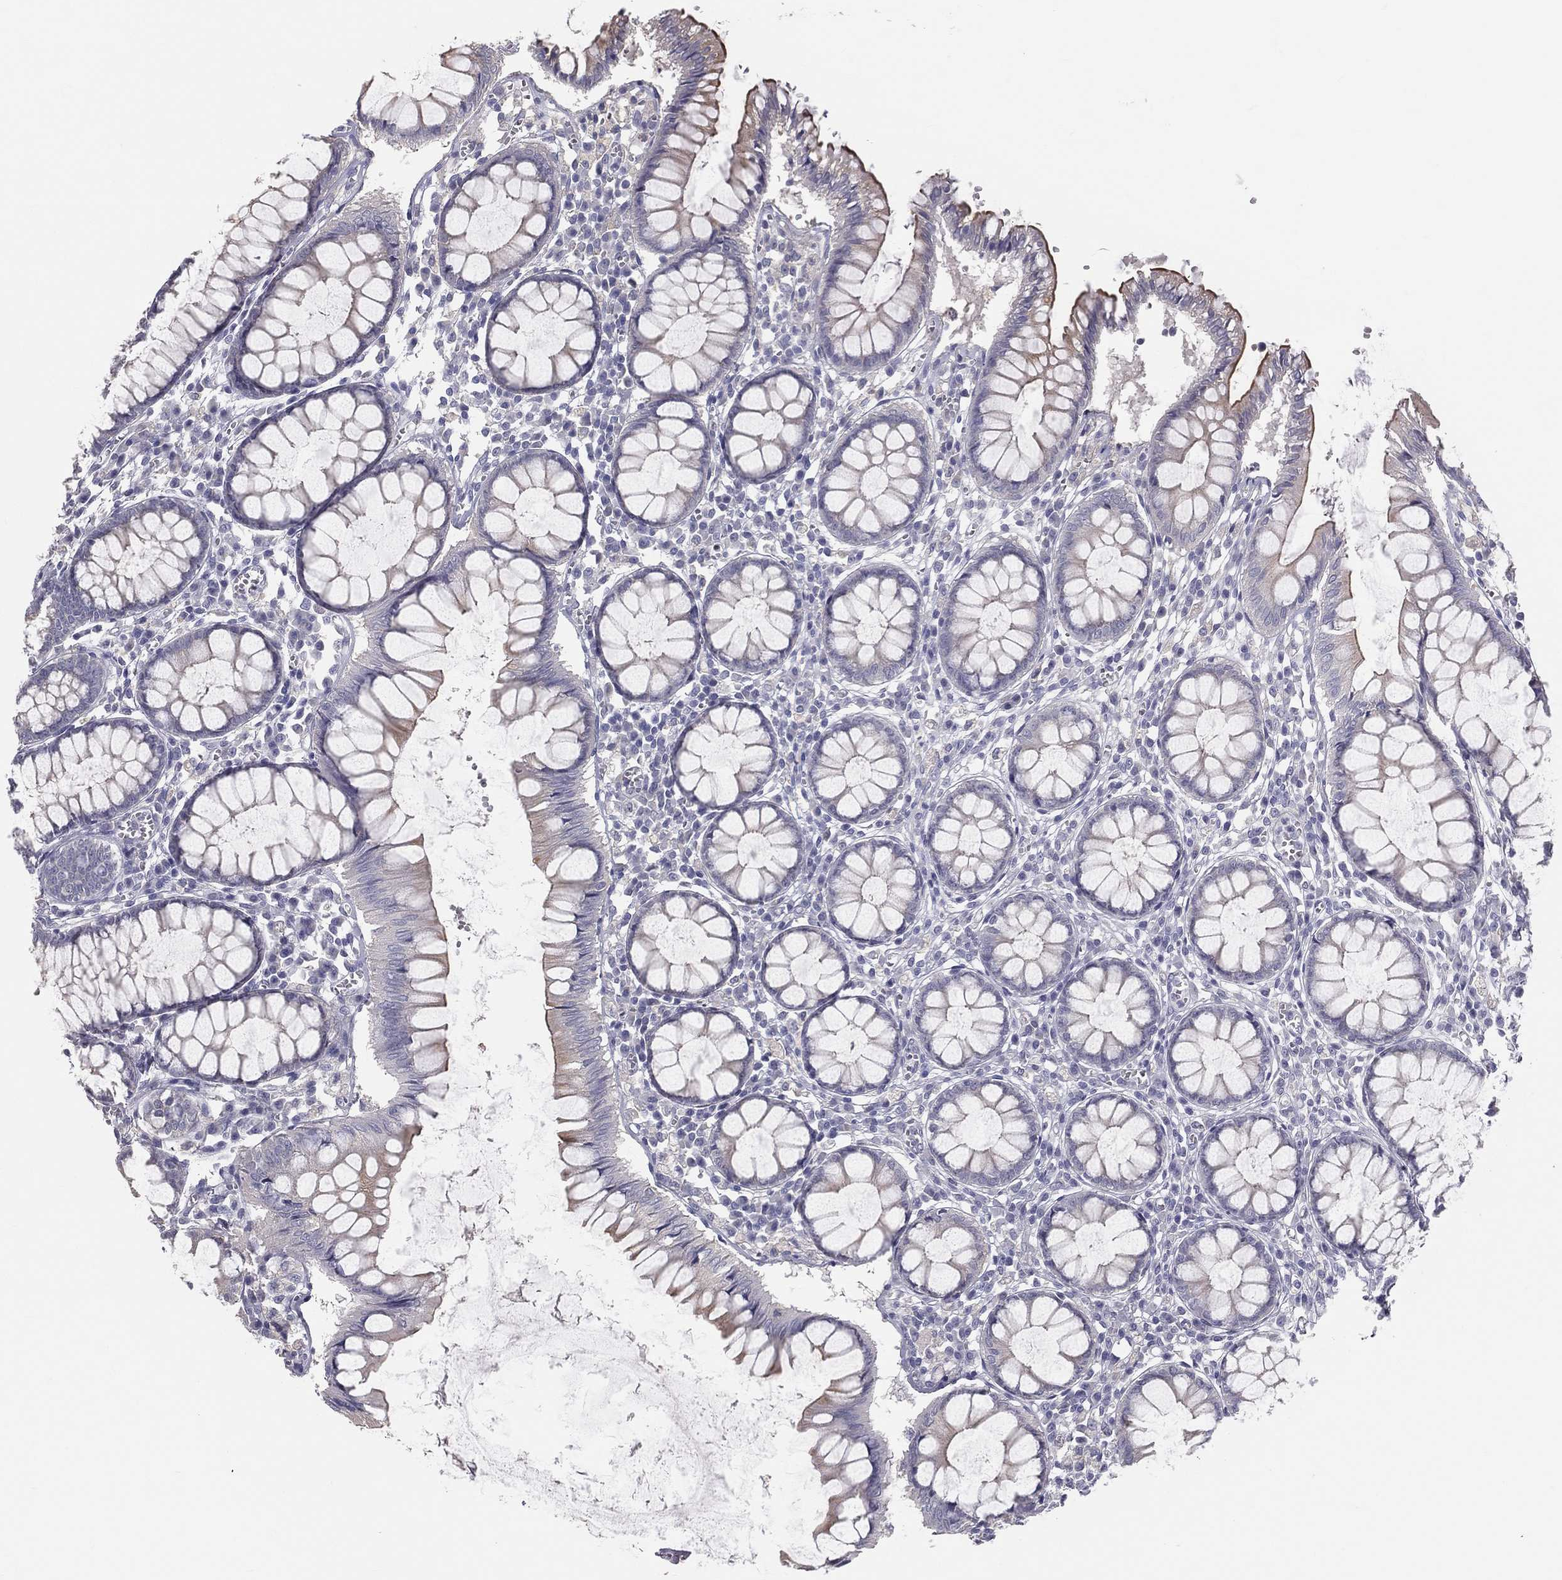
{"staining": {"intensity": "negative", "quantity": "none", "location": "none"}, "tissue": "colon", "cell_type": "Endothelial cells", "image_type": "normal", "snomed": [{"axis": "morphology", "description": "Normal tissue, NOS"}, {"axis": "topography", "description": "Colon"}], "caption": "Immunohistochemistry (IHC) micrograph of normal colon stained for a protein (brown), which exhibits no expression in endothelial cells.", "gene": "MUC13", "patient": {"sex": "male", "age": 65}}